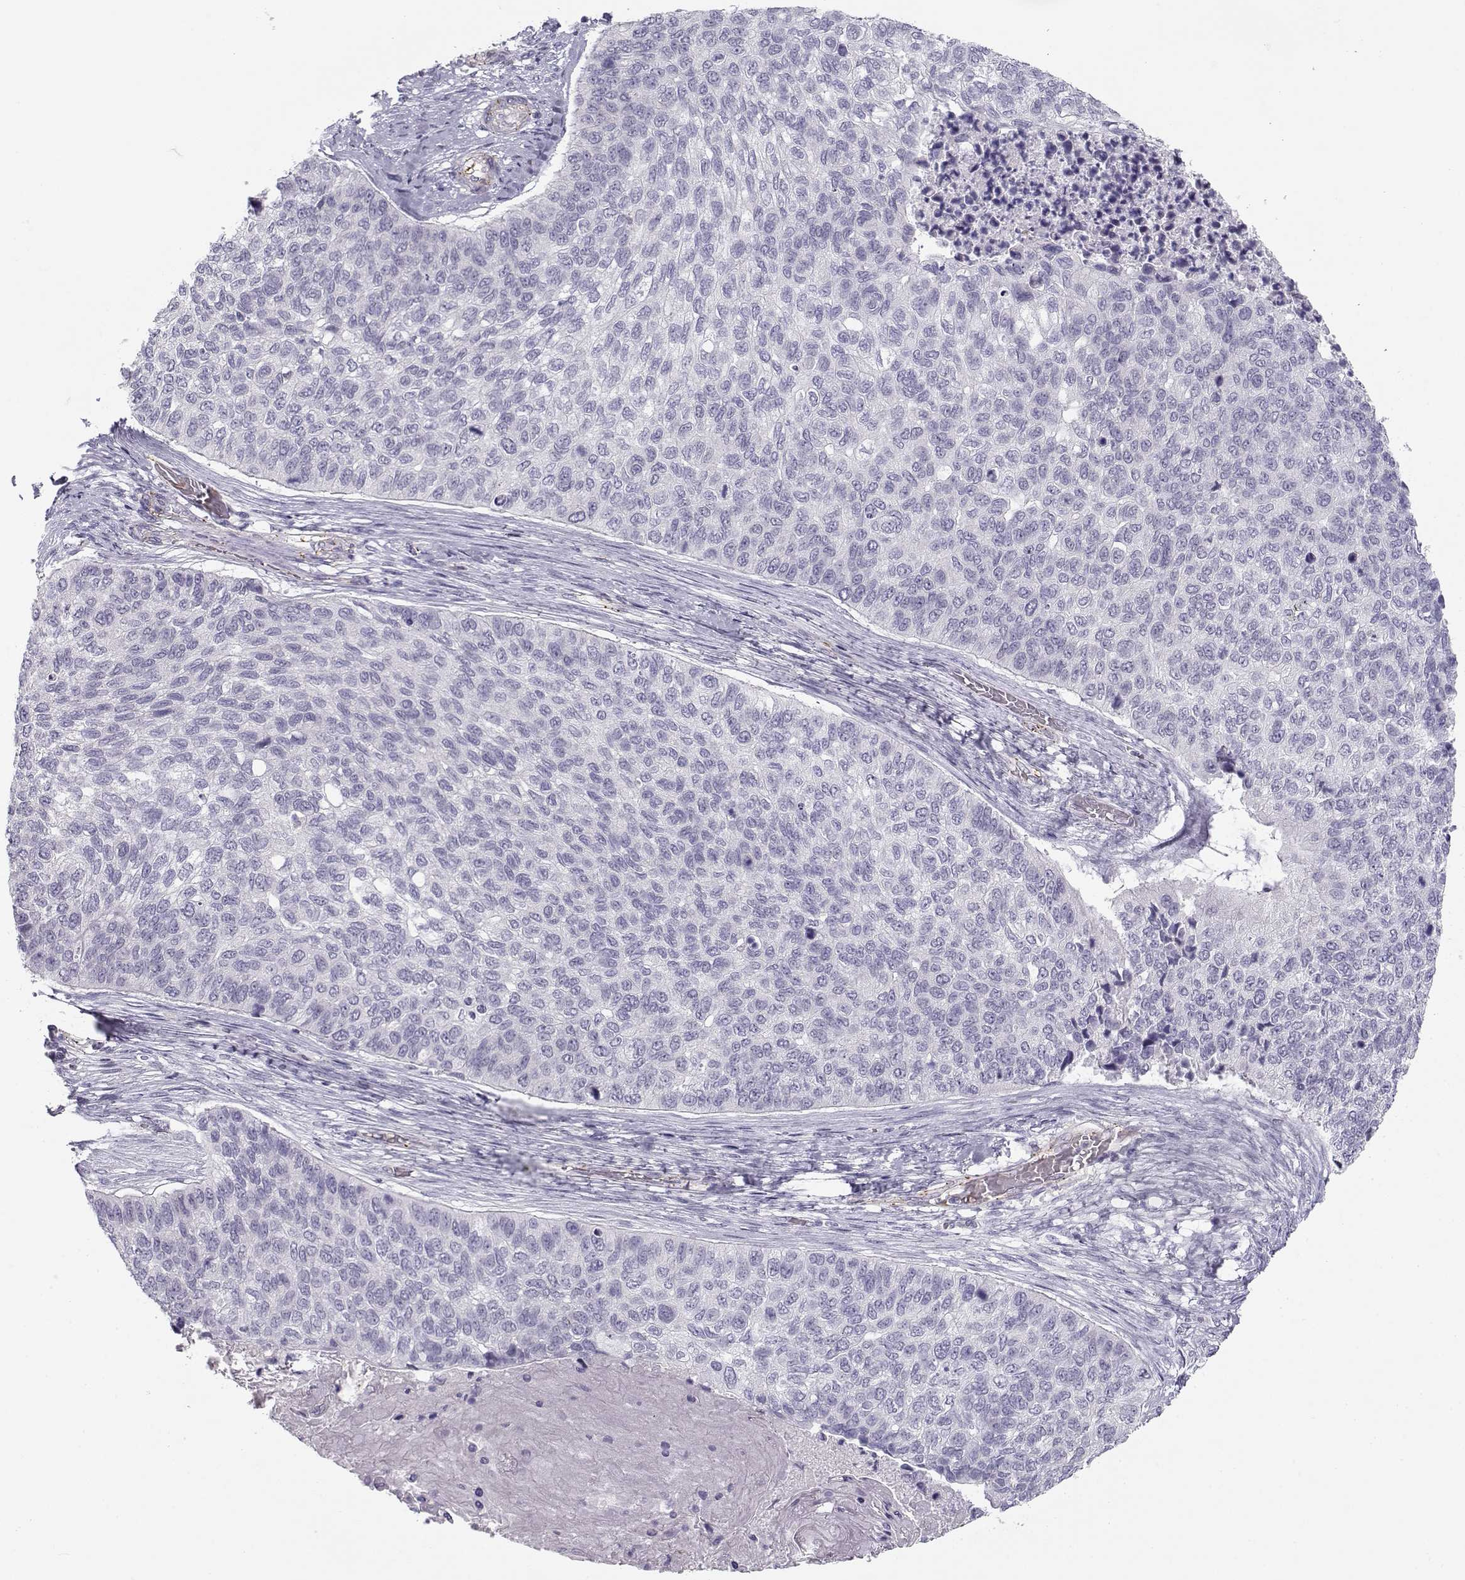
{"staining": {"intensity": "negative", "quantity": "none", "location": "none"}, "tissue": "lung cancer", "cell_type": "Tumor cells", "image_type": "cancer", "snomed": [{"axis": "morphology", "description": "Squamous cell carcinoma, NOS"}, {"axis": "topography", "description": "Lung"}], "caption": "Tumor cells show no significant protein expression in lung cancer (squamous cell carcinoma).", "gene": "MYO1A", "patient": {"sex": "male", "age": 69}}